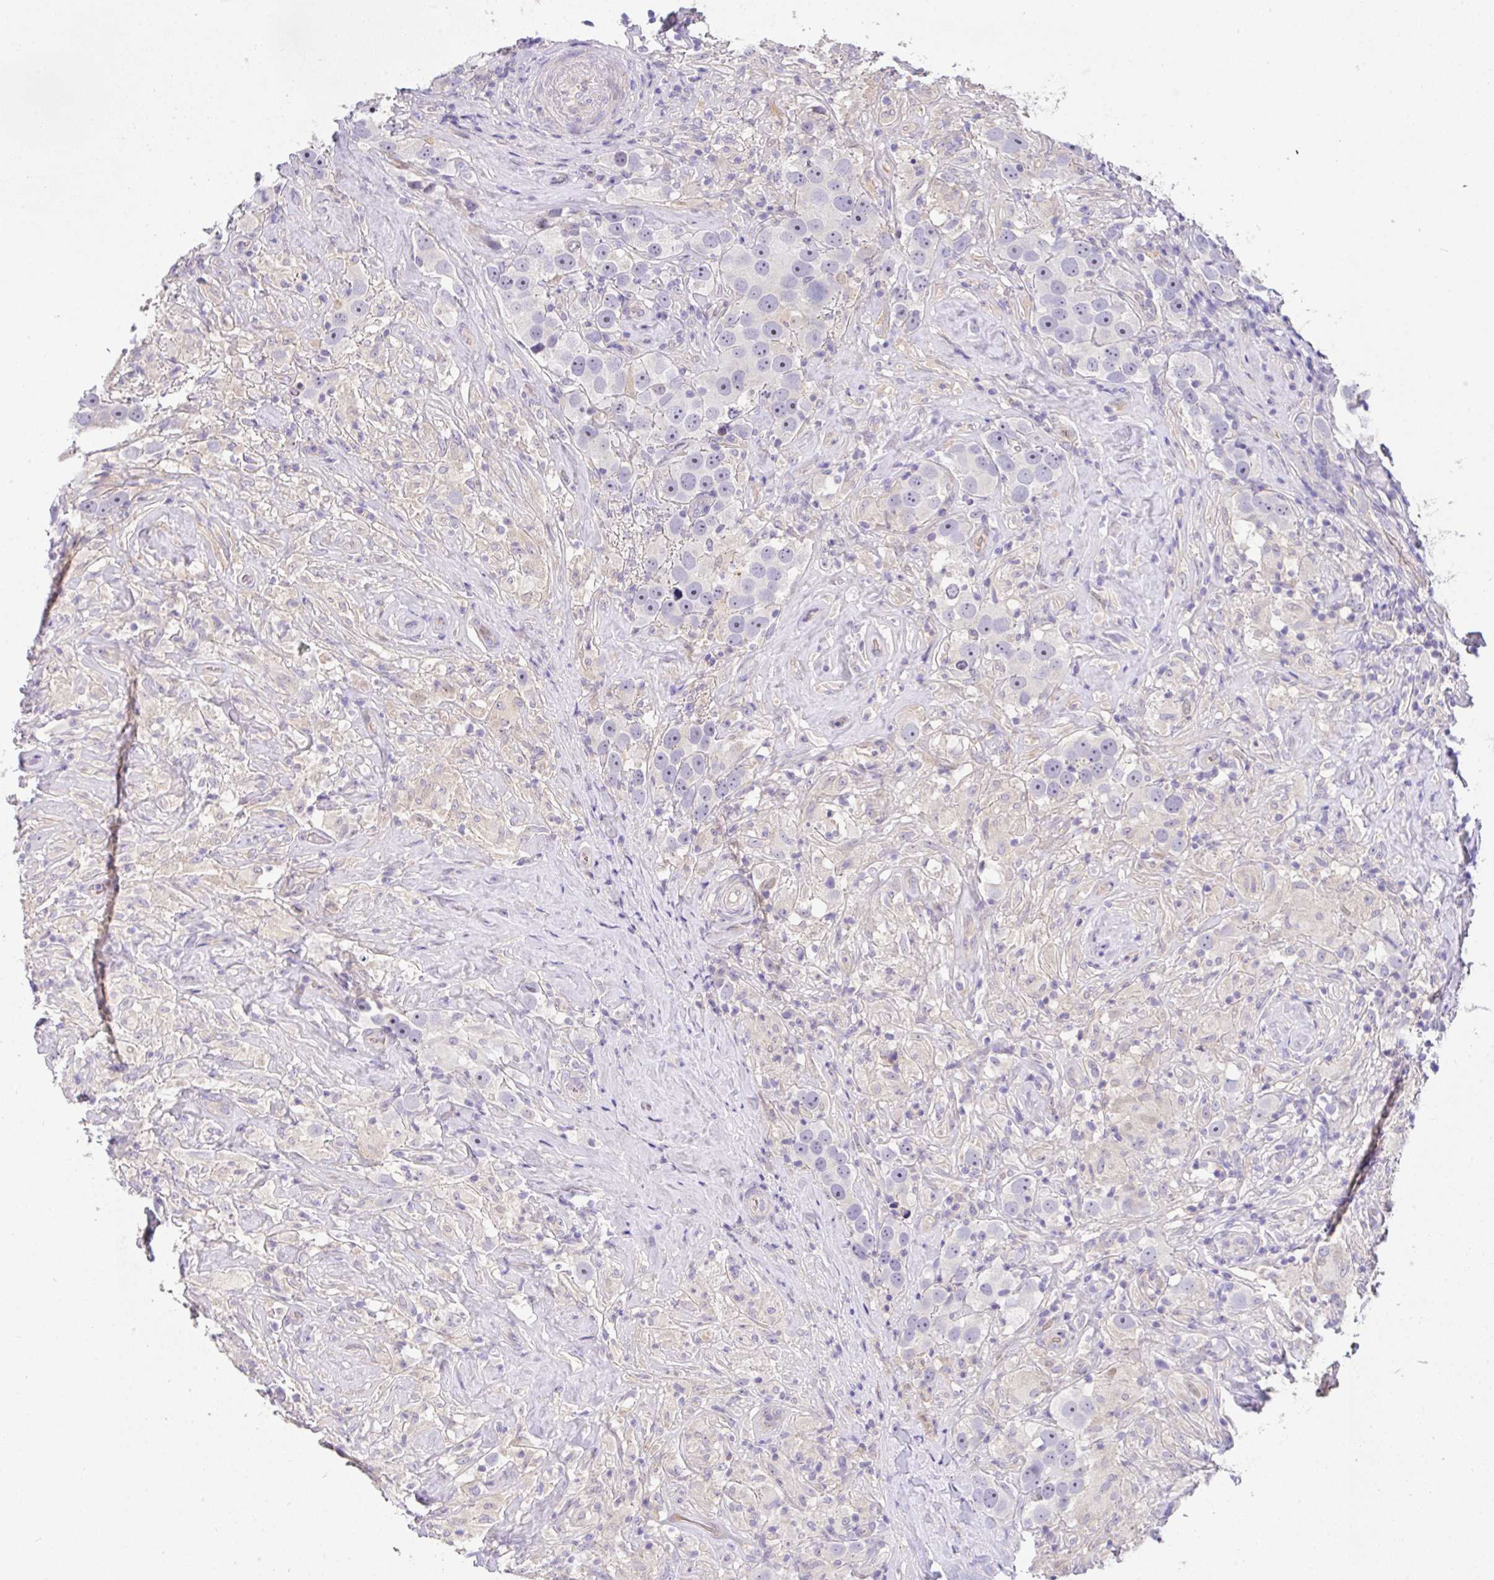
{"staining": {"intensity": "negative", "quantity": "none", "location": "none"}, "tissue": "testis cancer", "cell_type": "Tumor cells", "image_type": "cancer", "snomed": [{"axis": "morphology", "description": "Seminoma, NOS"}, {"axis": "topography", "description": "Testis"}], "caption": "Immunohistochemical staining of human seminoma (testis) shows no significant staining in tumor cells.", "gene": "EPN3", "patient": {"sex": "male", "age": 49}}